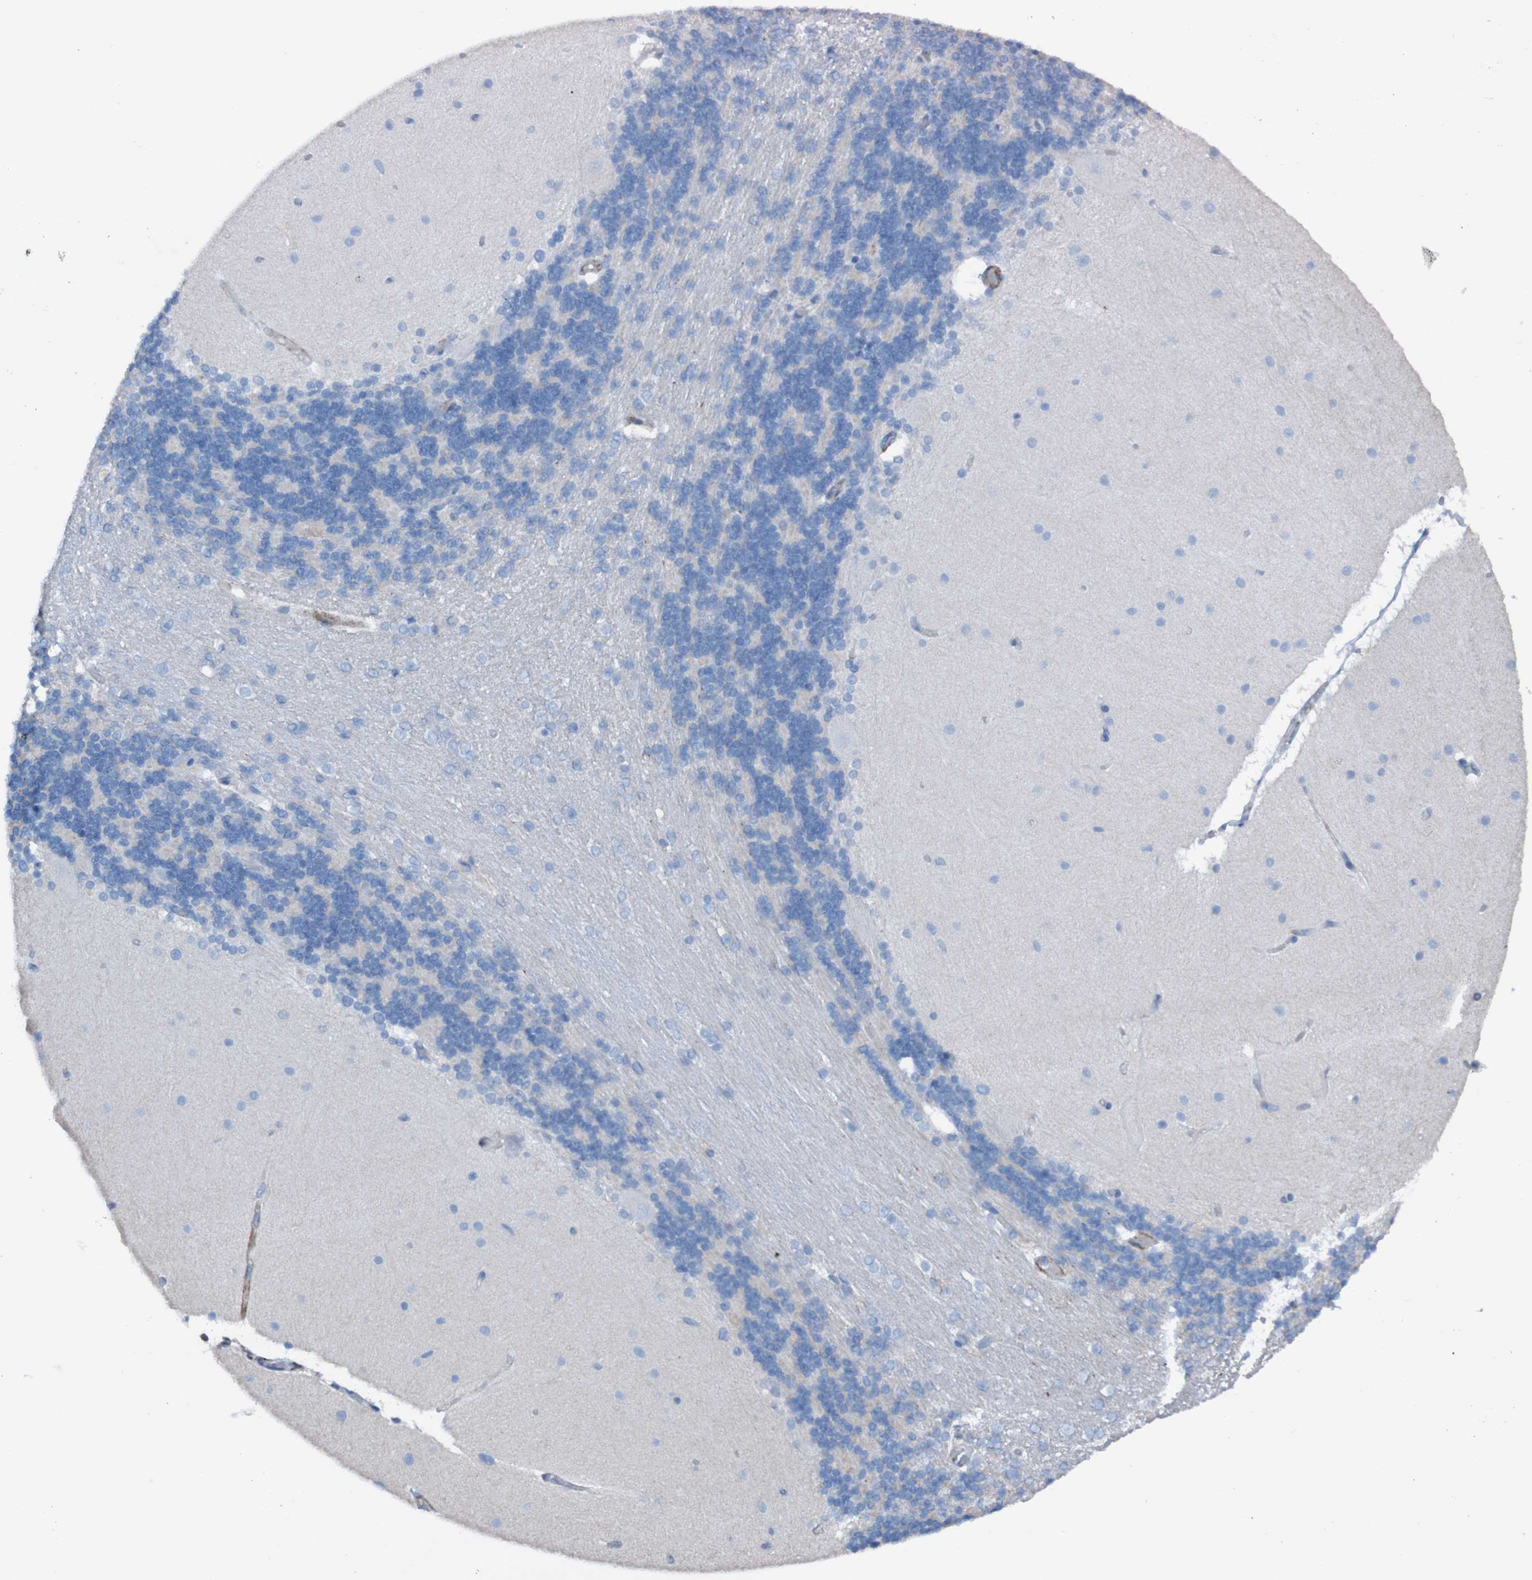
{"staining": {"intensity": "negative", "quantity": "none", "location": "none"}, "tissue": "cerebellum", "cell_type": "Cells in granular layer", "image_type": "normal", "snomed": [{"axis": "morphology", "description": "Normal tissue, NOS"}, {"axis": "topography", "description": "Cerebellum"}], "caption": "Immunohistochemistry (IHC) of benign cerebellum displays no expression in cells in granular layer.", "gene": "RNF182", "patient": {"sex": "female", "age": 54}}